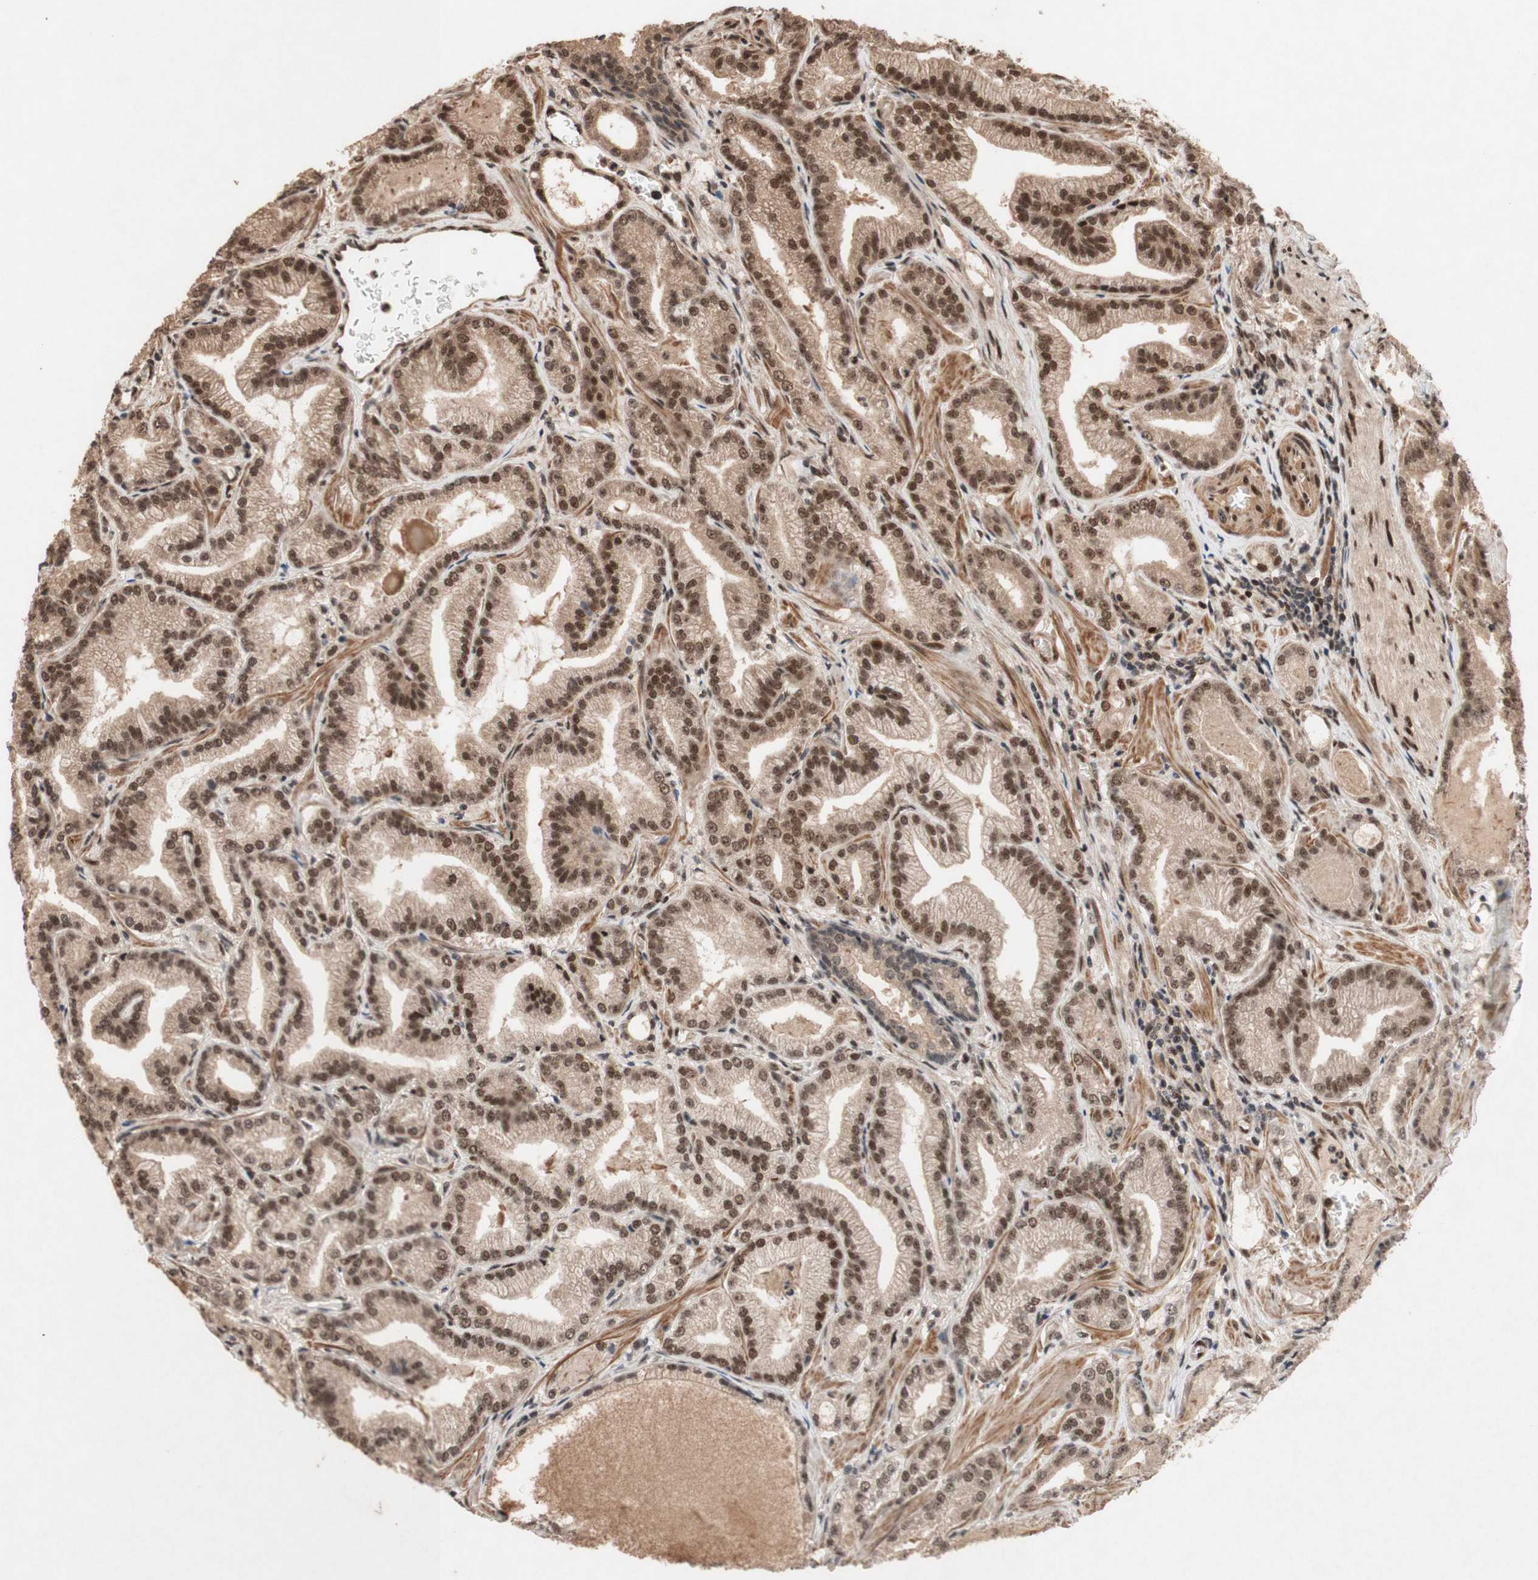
{"staining": {"intensity": "moderate", "quantity": ">75%", "location": "nuclear"}, "tissue": "prostate cancer", "cell_type": "Tumor cells", "image_type": "cancer", "snomed": [{"axis": "morphology", "description": "Adenocarcinoma, Low grade"}, {"axis": "topography", "description": "Prostate"}], "caption": "Prostate adenocarcinoma (low-grade) was stained to show a protein in brown. There is medium levels of moderate nuclear staining in approximately >75% of tumor cells.", "gene": "TLE1", "patient": {"sex": "male", "age": 59}}